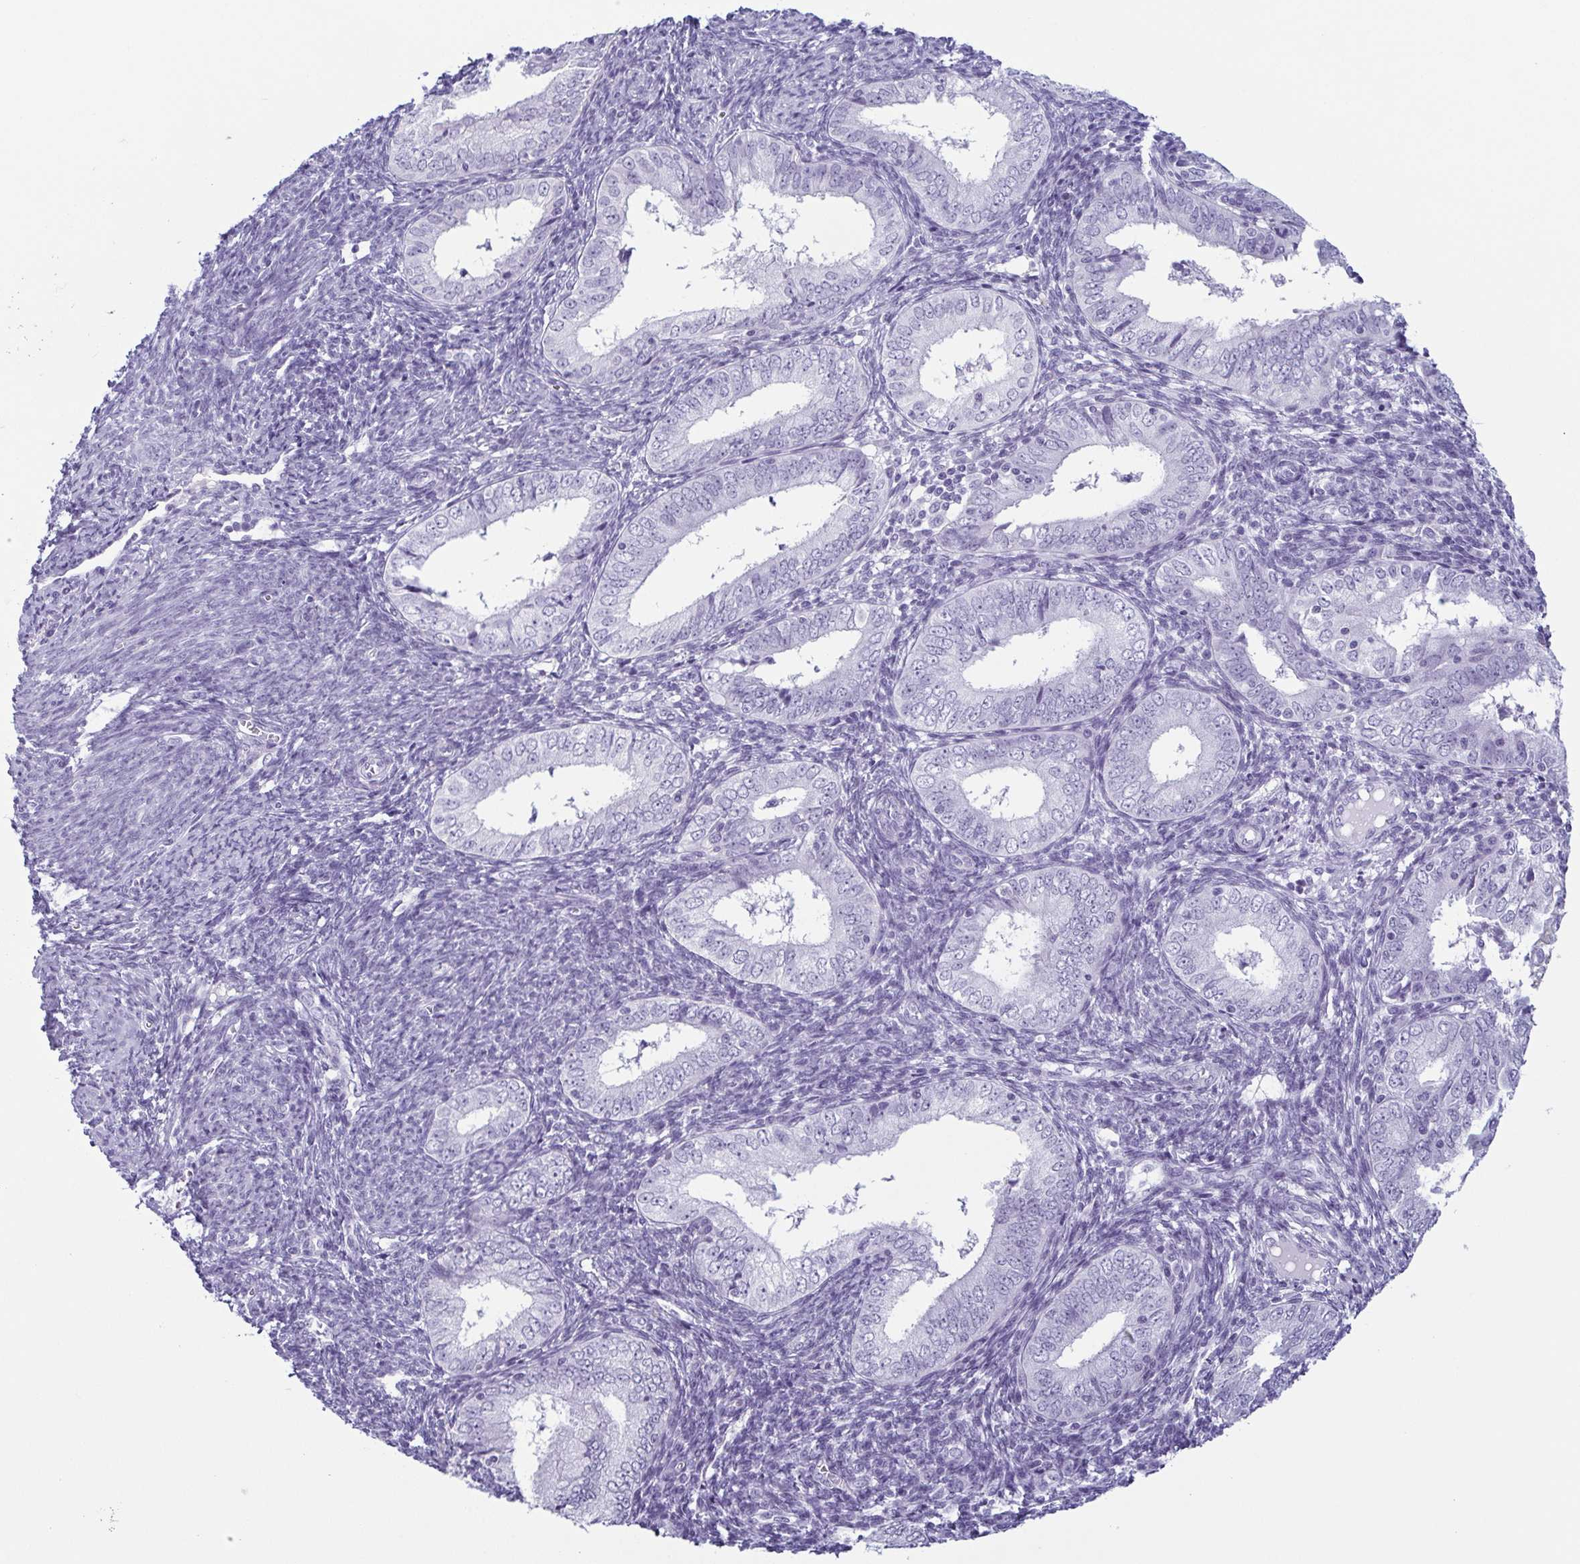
{"staining": {"intensity": "negative", "quantity": "none", "location": "none"}, "tissue": "endometrial cancer", "cell_type": "Tumor cells", "image_type": "cancer", "snomed": [{"axis": "morphology", "description": "Adenocarcinoma, NOS"}, {"axis": "topography", "description": "Endometrium"}], "caption": "Tumor cells show no significant protein expression in endometrial cancer. Nuclei are stained in blue.", "gene": "KRT78", "patient": {"sex": "female", "age": 55}}